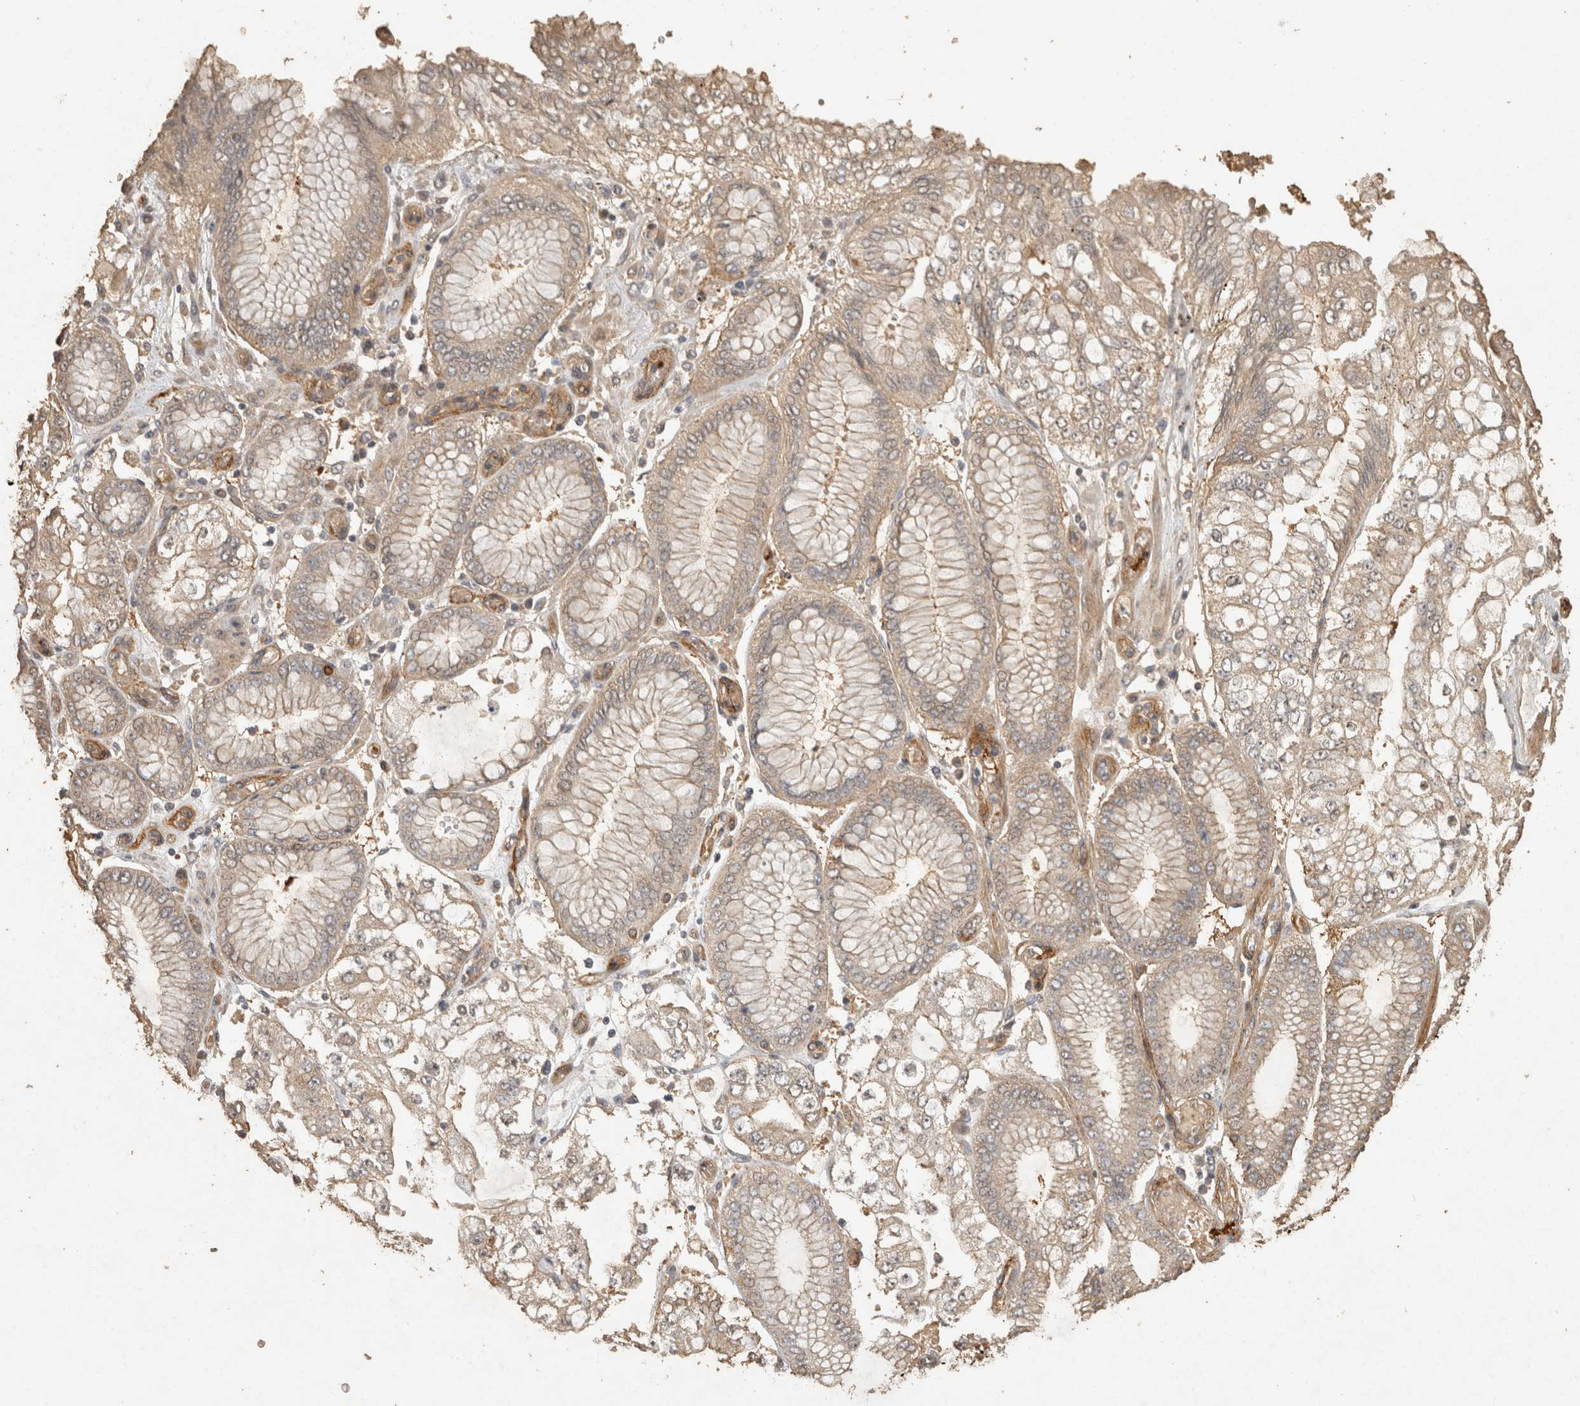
{"staining": {"intensity": "weak", "quantity": ">75%", "location": "cytoplasmic/membranous"}, "tissue": "stomach cancer", "cell_type": "Tumor cells", "image_type": "cancer", "snomed": [{"axis": "morphology", "description": "Adenocarcinoma, NOS"}, {"axis": "topography", "description": "Stomach"}], "caption": "Tumor cells display low levels of weak cytoplasmic/membranous positivity in approximately >75% of cells in stomach cancer (adenocarcinoma).", "gene": "OSTN", "patient": {"sex": "male", "age": 76}}